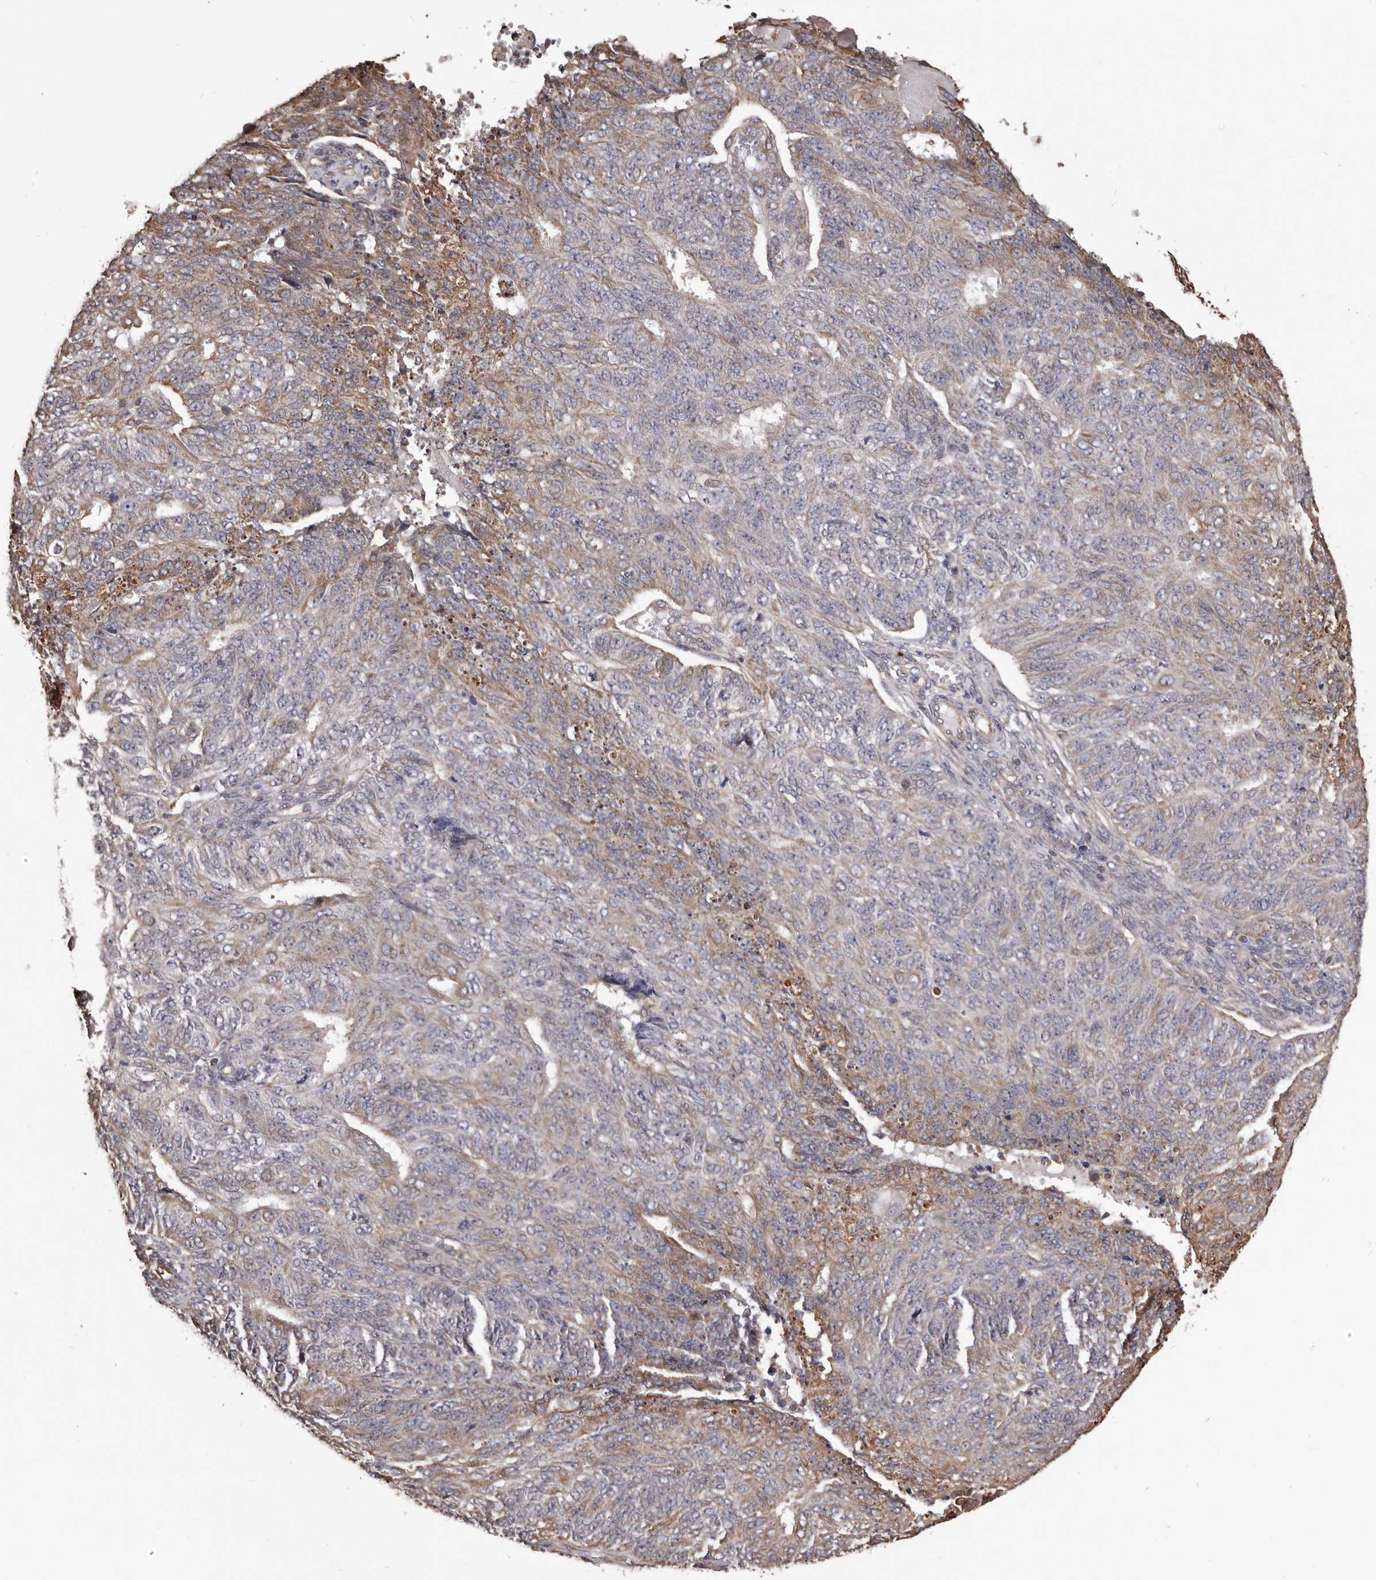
{"staining": {"intensity": "moderate", "quantity": "<25%", "location": "cytoplasmic/membranous"}, "tissue": "endometrial cancer", "cell_type": "Tumor cells", "image_type": "cancer", "snomed": [{"axis": "morphology", "description": "Adenocarcinoma, NOS"}, {"axis": "topography", "description": "Endometrium"}], "caption": "This image reveals adenocarcinoma (endometrial) stained with IHC to label a protein in brown. The cytoplasmic/membranous of tumor cells show moderate positivity for the protein. Nuclei are counter-stained blue.", "gene": "CEP104", "patient": {"sex": "female", "age": 32}}